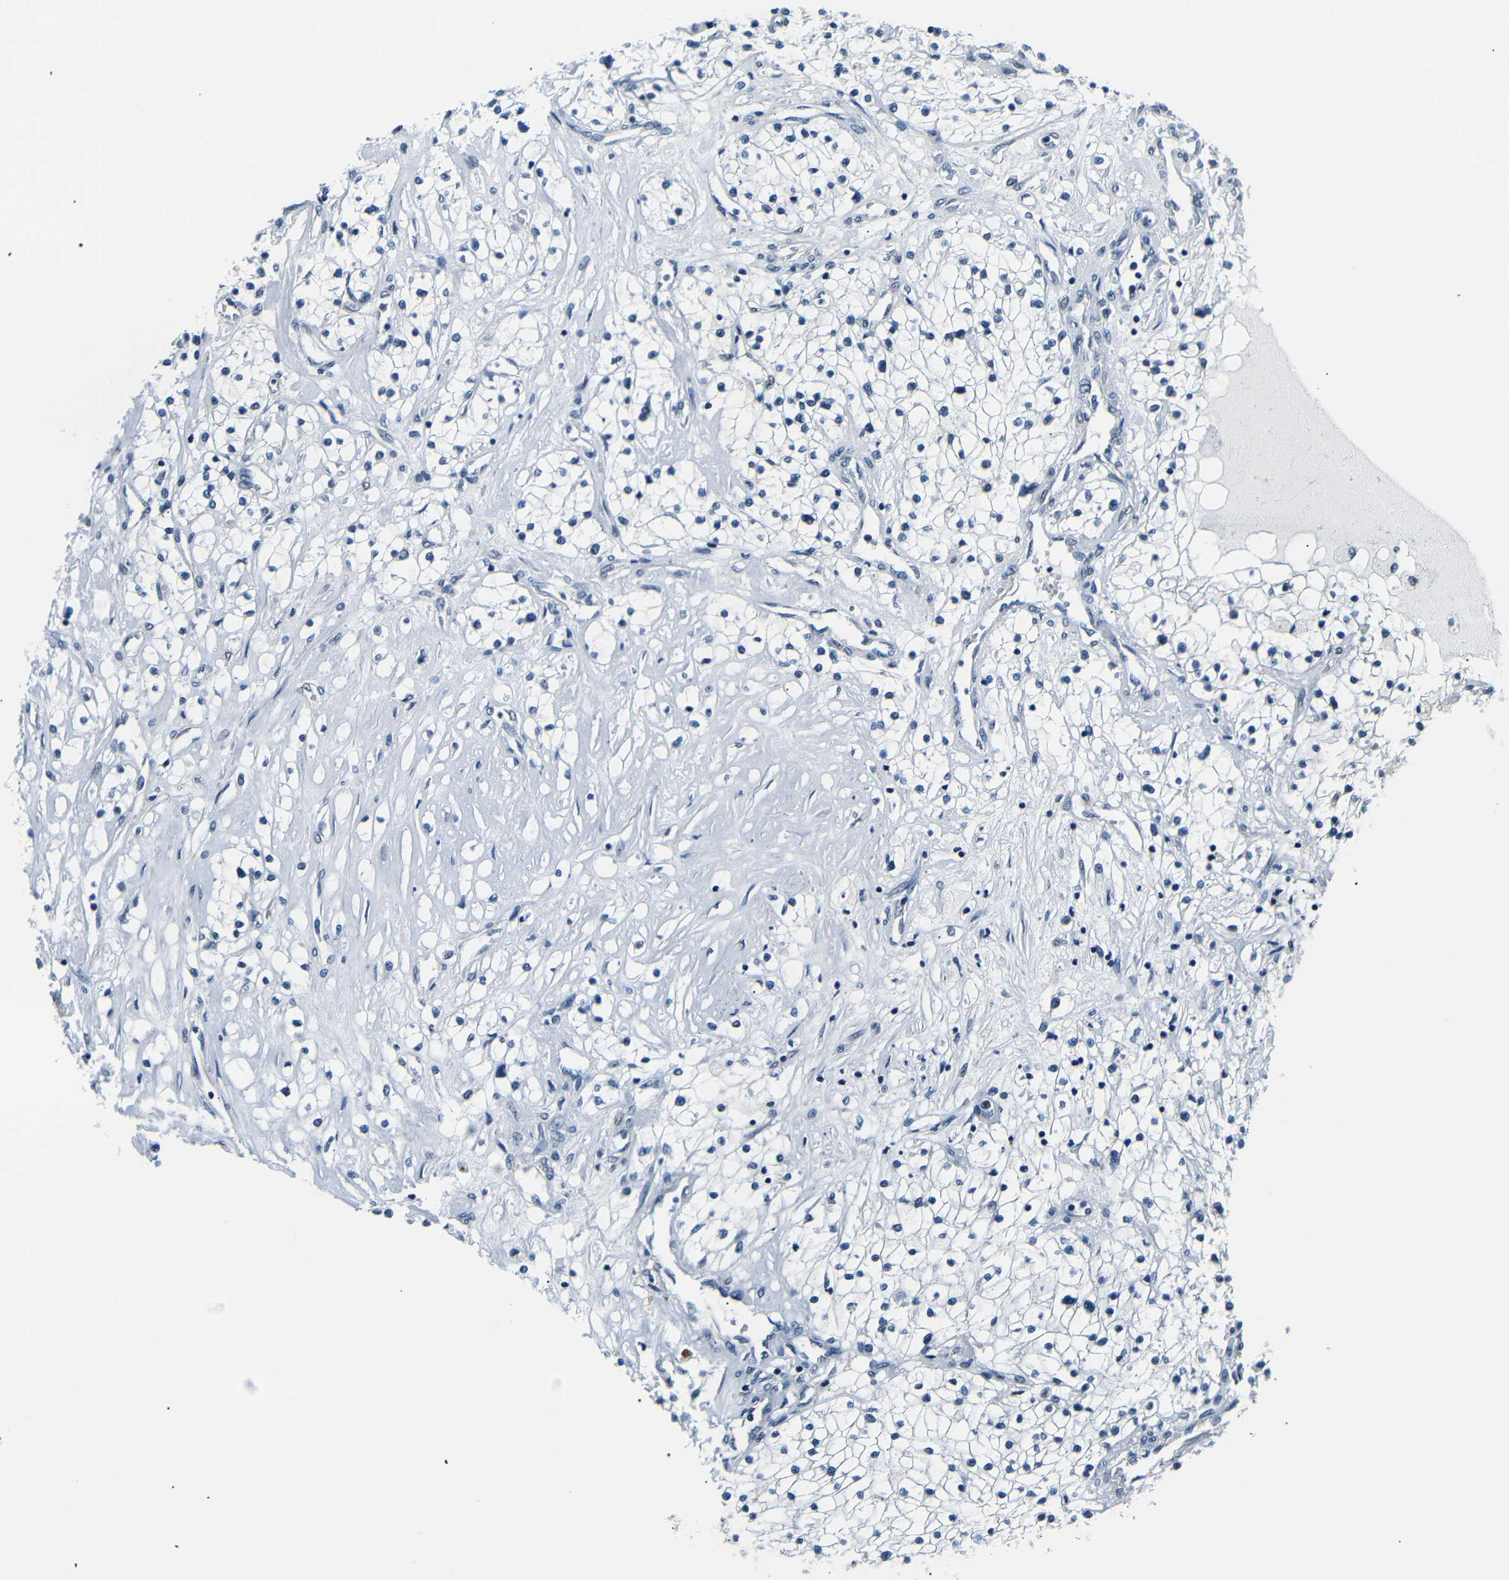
{"staining": {"intensity": "negative", "quantity": "none", "location": "none"}, "tissue": "renal cancer", "cell_type": "Tumor cells", "image_type": "cancer", "snomed": [{"axis": "morphology", "description": "Adenocarcinoma, NOS"}, {"axis": "topography", "description": "Kidney"}], "caption": "The image displays no significant positivity in tumor cells of renal adenocarcinoma. (DAB (3,3'-diaminobenzidine) immunohistochemistry (IHC) visualized using brightfield microscopy, high magnification).", "gene": "TAFA1", "patient": {"sex": "male", "age": 68}}